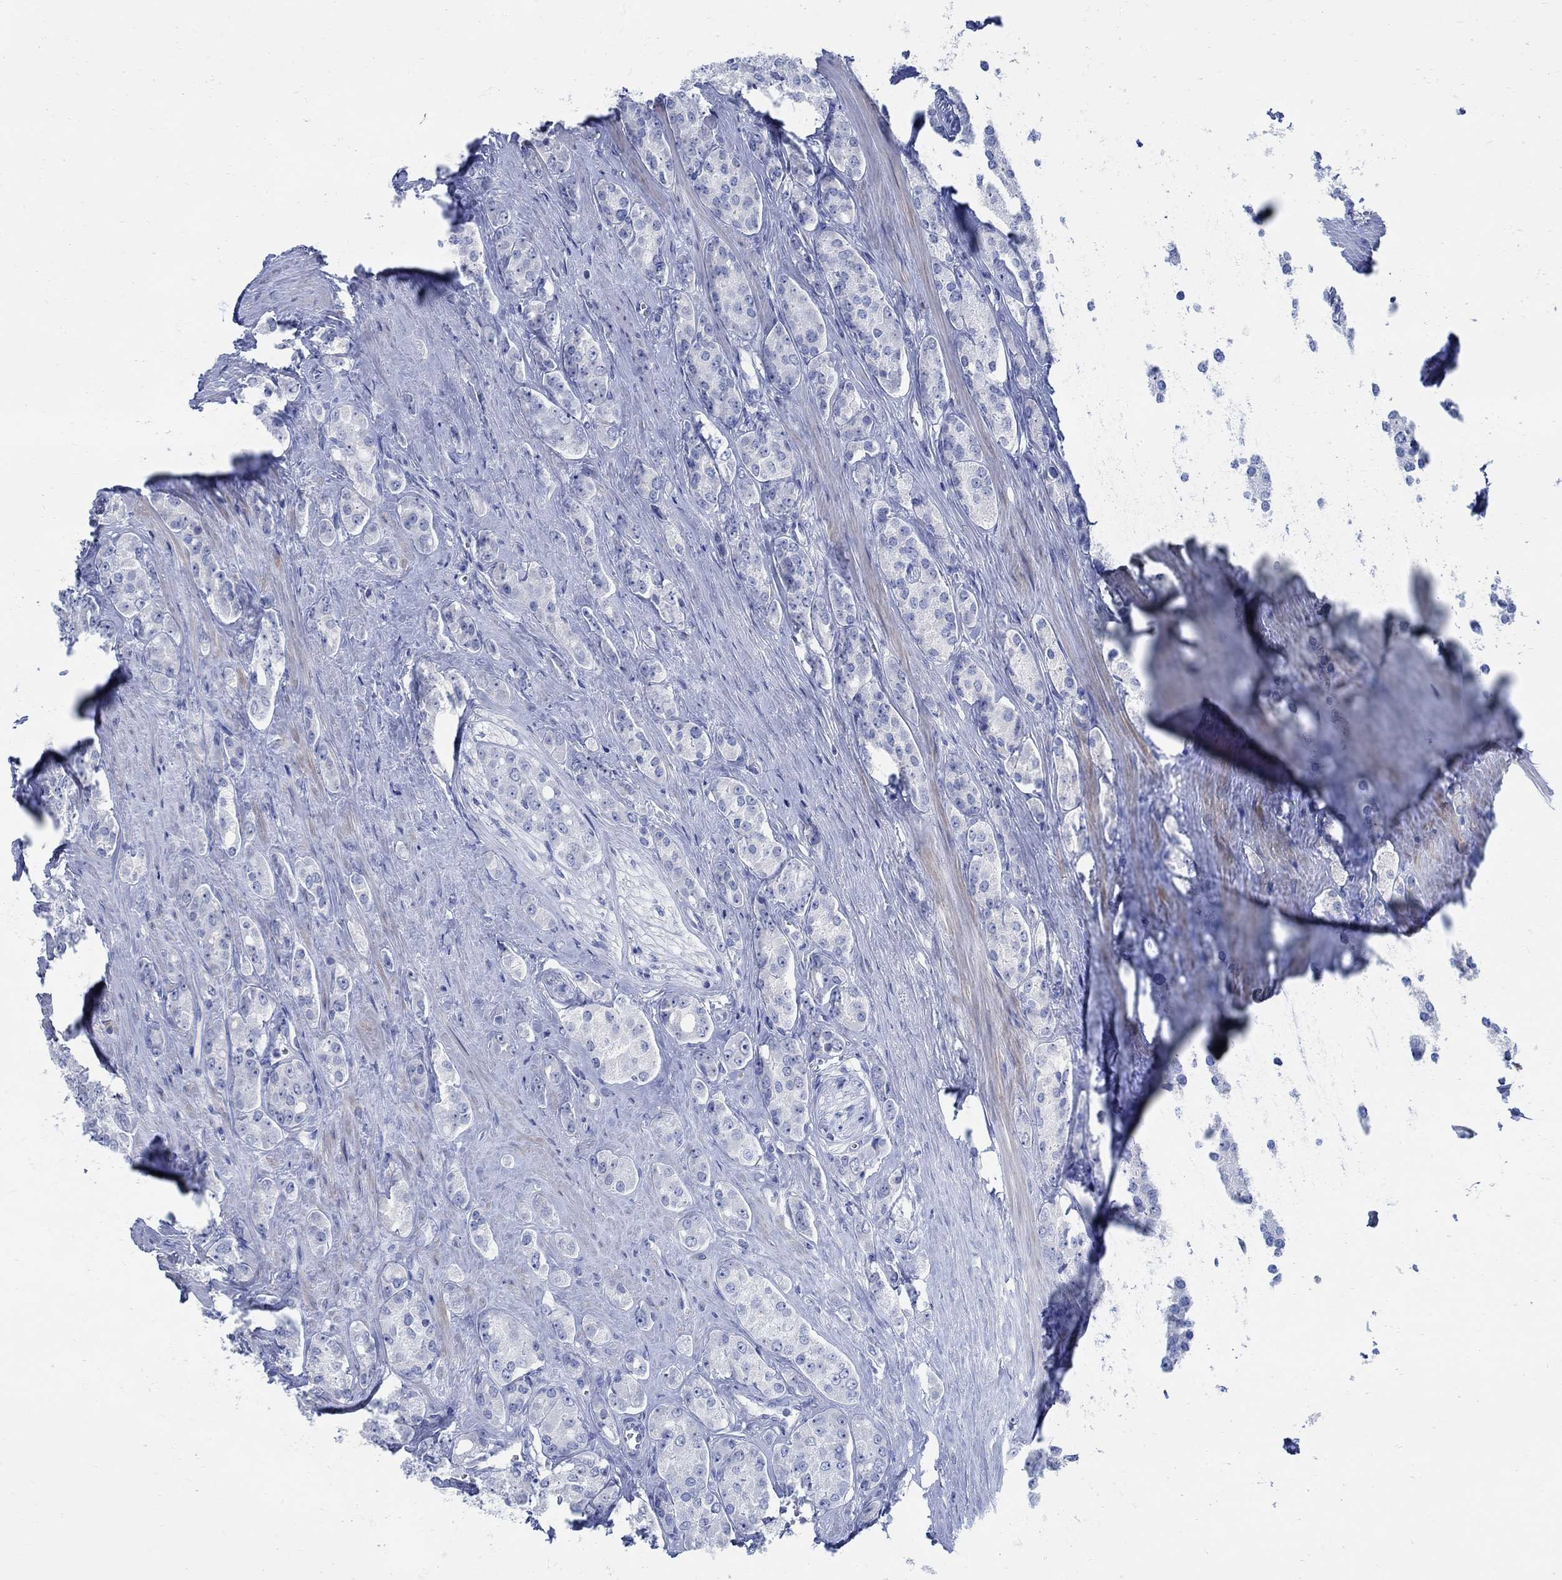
{"staining": {"intensity": "negative", "quantity": "none", "location": "none"}, "tissue": "prostate cancer", "cell_type": "Tumor cells", "image_type": "cancer", "snomed": [{"axis": "morphology", "description": "Adenocarcinoma, NOS"}, {"axis": "topography", "description": "Prostate"}], "caption": "Adenocarcinoma (prostate) was stained to show a protein in brown. There is no significant expression in tumor cells.", "gene": "CAMK2N1", "patient": {"sex": "male", "age": 67}}